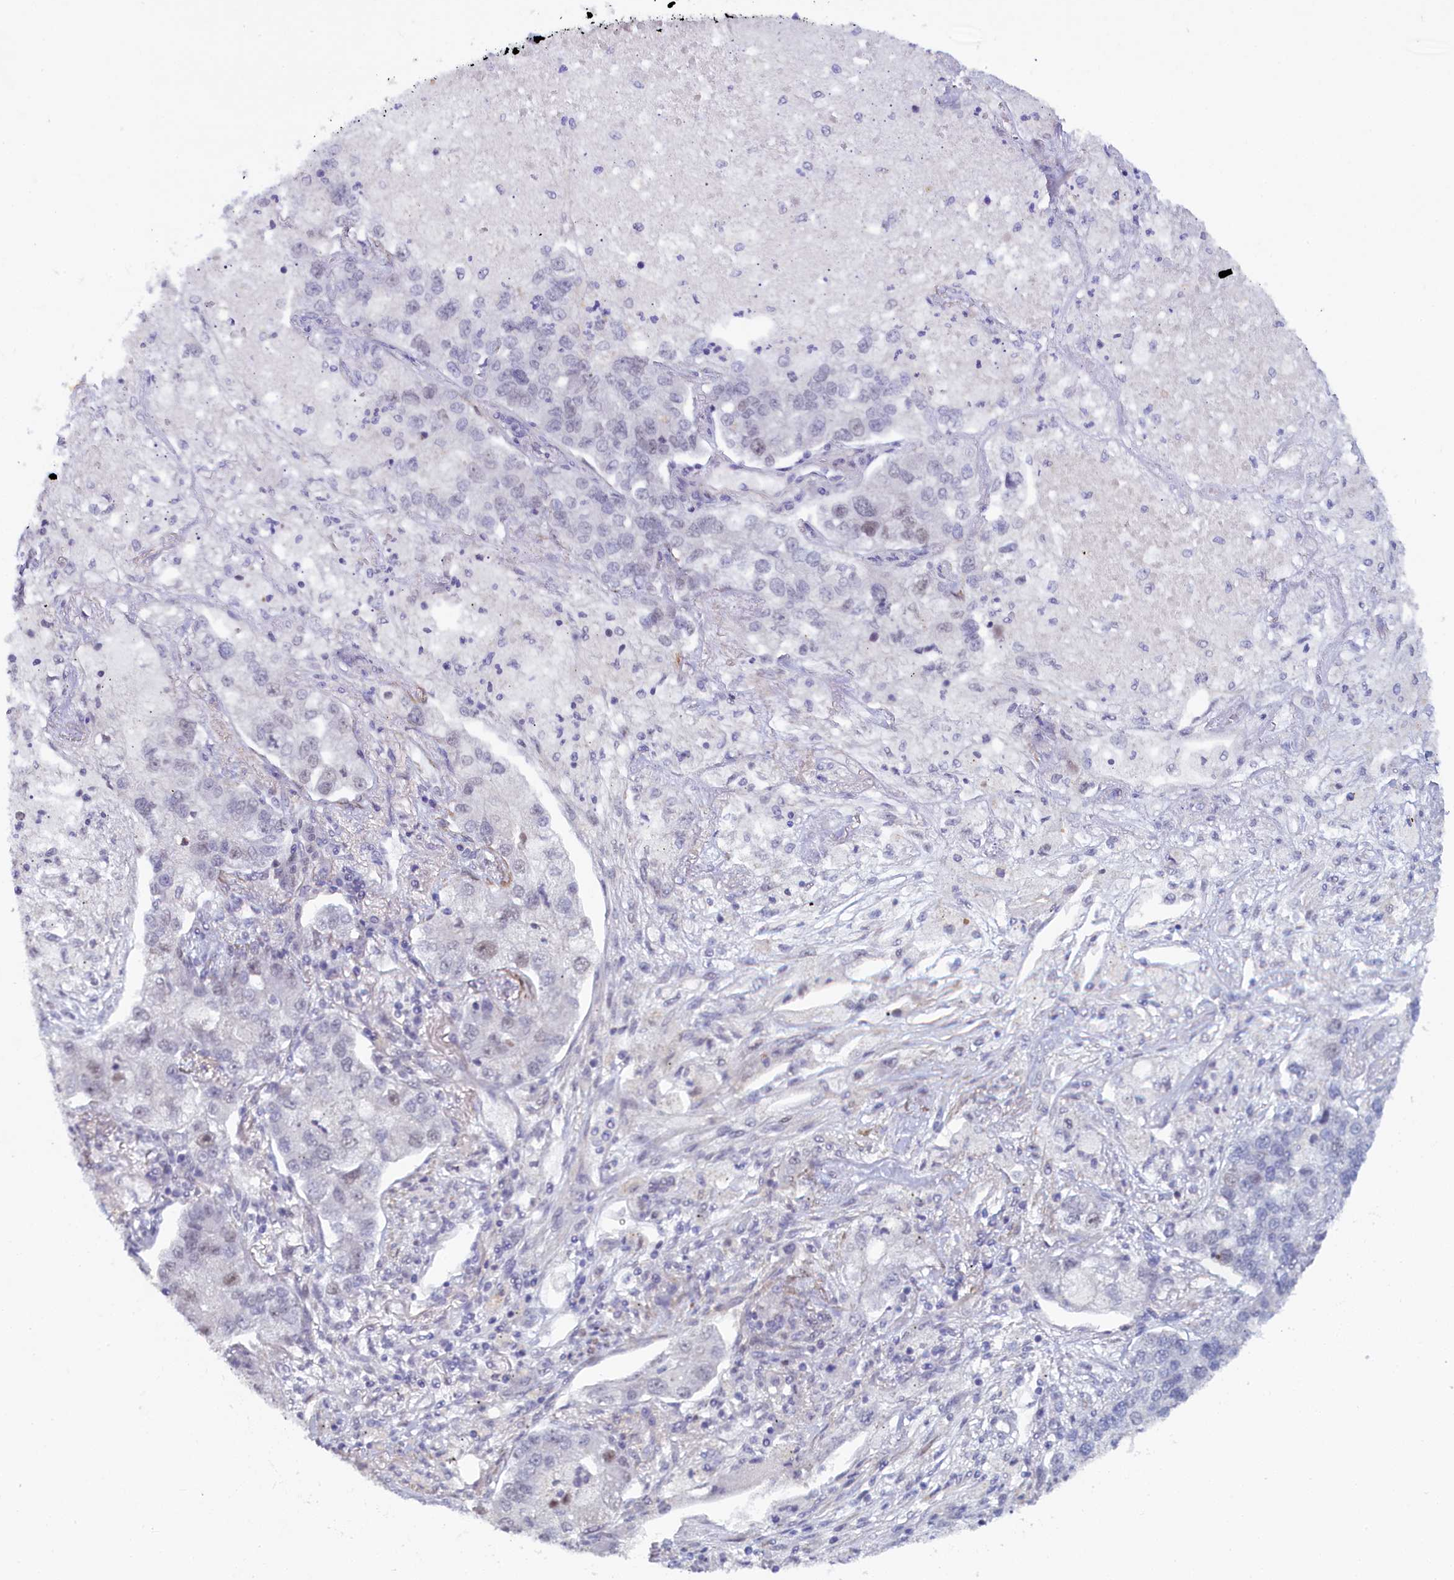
{"staining": {"intensity": "negative", "quantity": "none", "location": "none"}, "tissue": "lung cancer", "cell_type": "Tumor cells", "image_type": "cancer", "snomed": [{"axis": "morphology", "description": "Adenocarcinoma, NOS"}, {"axis": "topography", "description": "Lung"}], "caption": "The IHC micrograph has no significant staining in tumor cells of adenocarcinoma (lung) tissue.", "gene": "INTS14", "patient": {"sex": "male", "age": 49}}